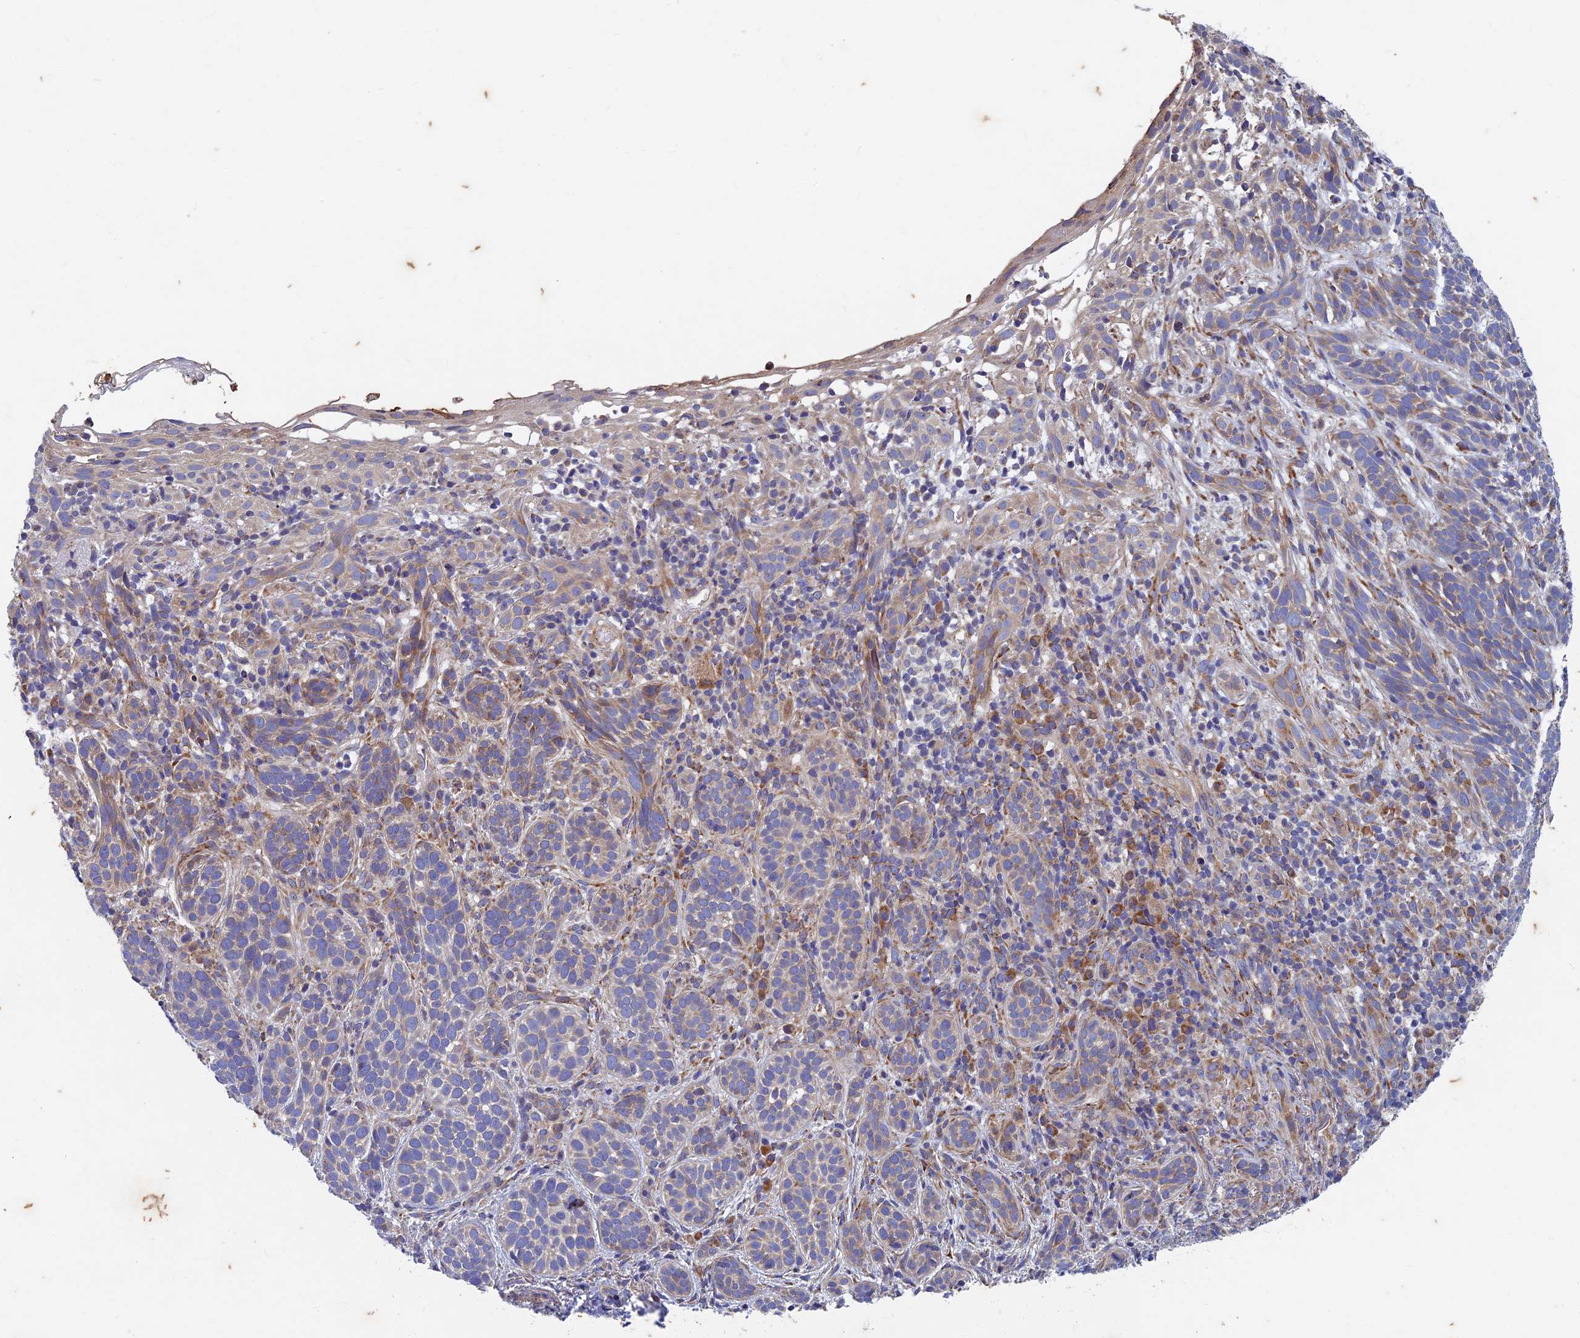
{"staining": {"intensity": "weak", "quantity": "25%-75%", "location": "cytoplasmic/membranous"}, "tissue": "skin cancer", "cell_type": "Tumor cells", "image_type": "cancer", "snomed": [{"axis": "morphology", "description": "Basal cell carcinoma"}, {"axis": "topography", "description": "Skin"}], "caption": "Skin basal cell carcinoma stained for a protein (brown) displays weak cytoplasmic/membranous positive staining in approximately 25%-75% of tumor cells.", "gene": "AP4S1", "patient": {"sex": "male", "age": 71}}